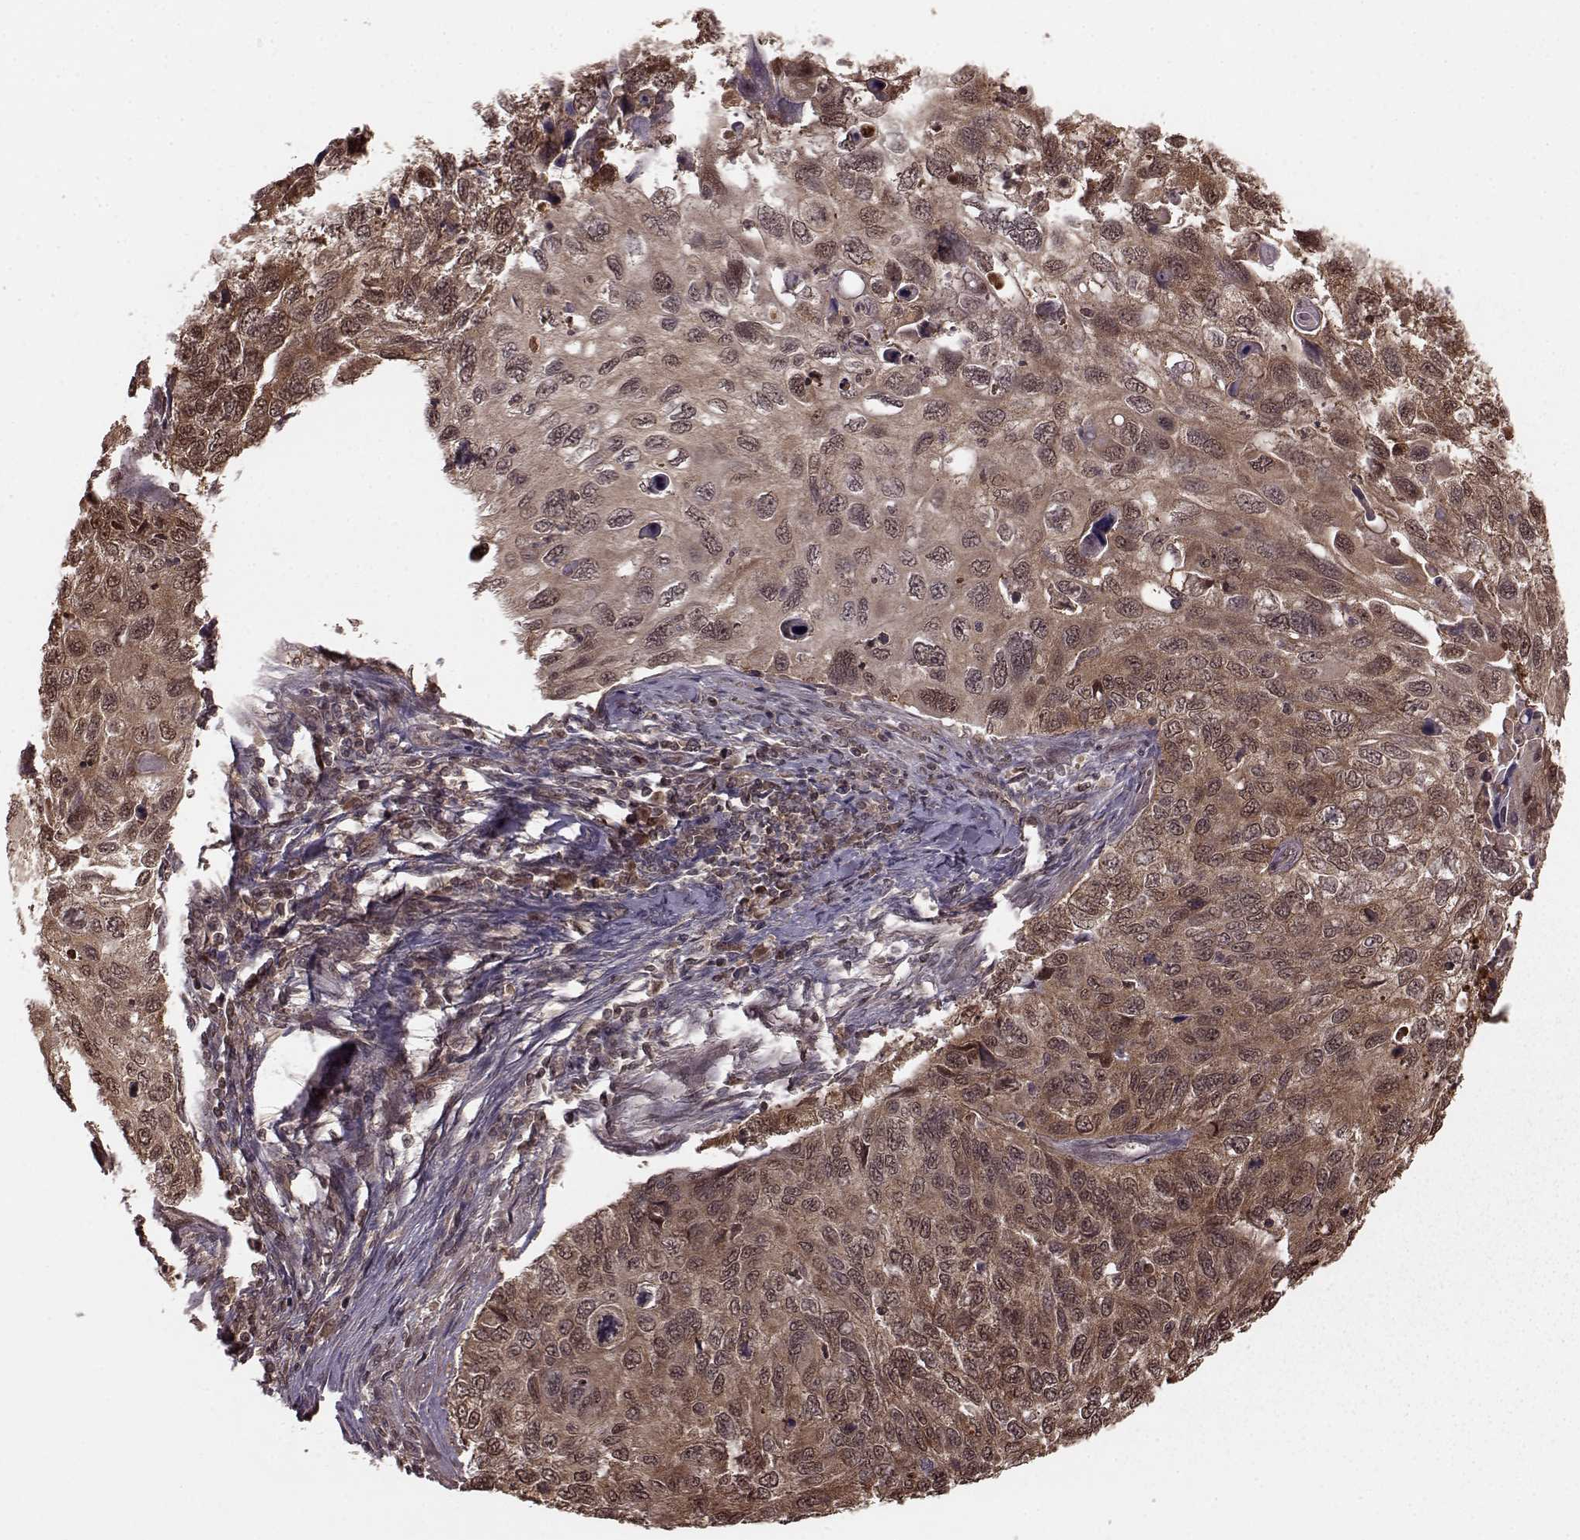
{"staining": {"intensity": "moderate", "quantity": ">75%", "location": "cytoplasmic/membranous,nuclear"}, "tissue": "cervical cancer", "cell_type": "Tumor cells", "image_type": "cancer", "snomed": [{"axis": "morphology", "description": "Squamous cell carcinoma, NOS"}, {"axis": "topography", "description": "Cervix"}], "caption": "Immunohistochemical staining of cervical cancer displays moderate cytoplasmic/membranous and nuclear protein staining in approximately >75% of tumor cells.", "gene": "GSS", "patient": {"sex": "female", "age": 70}}